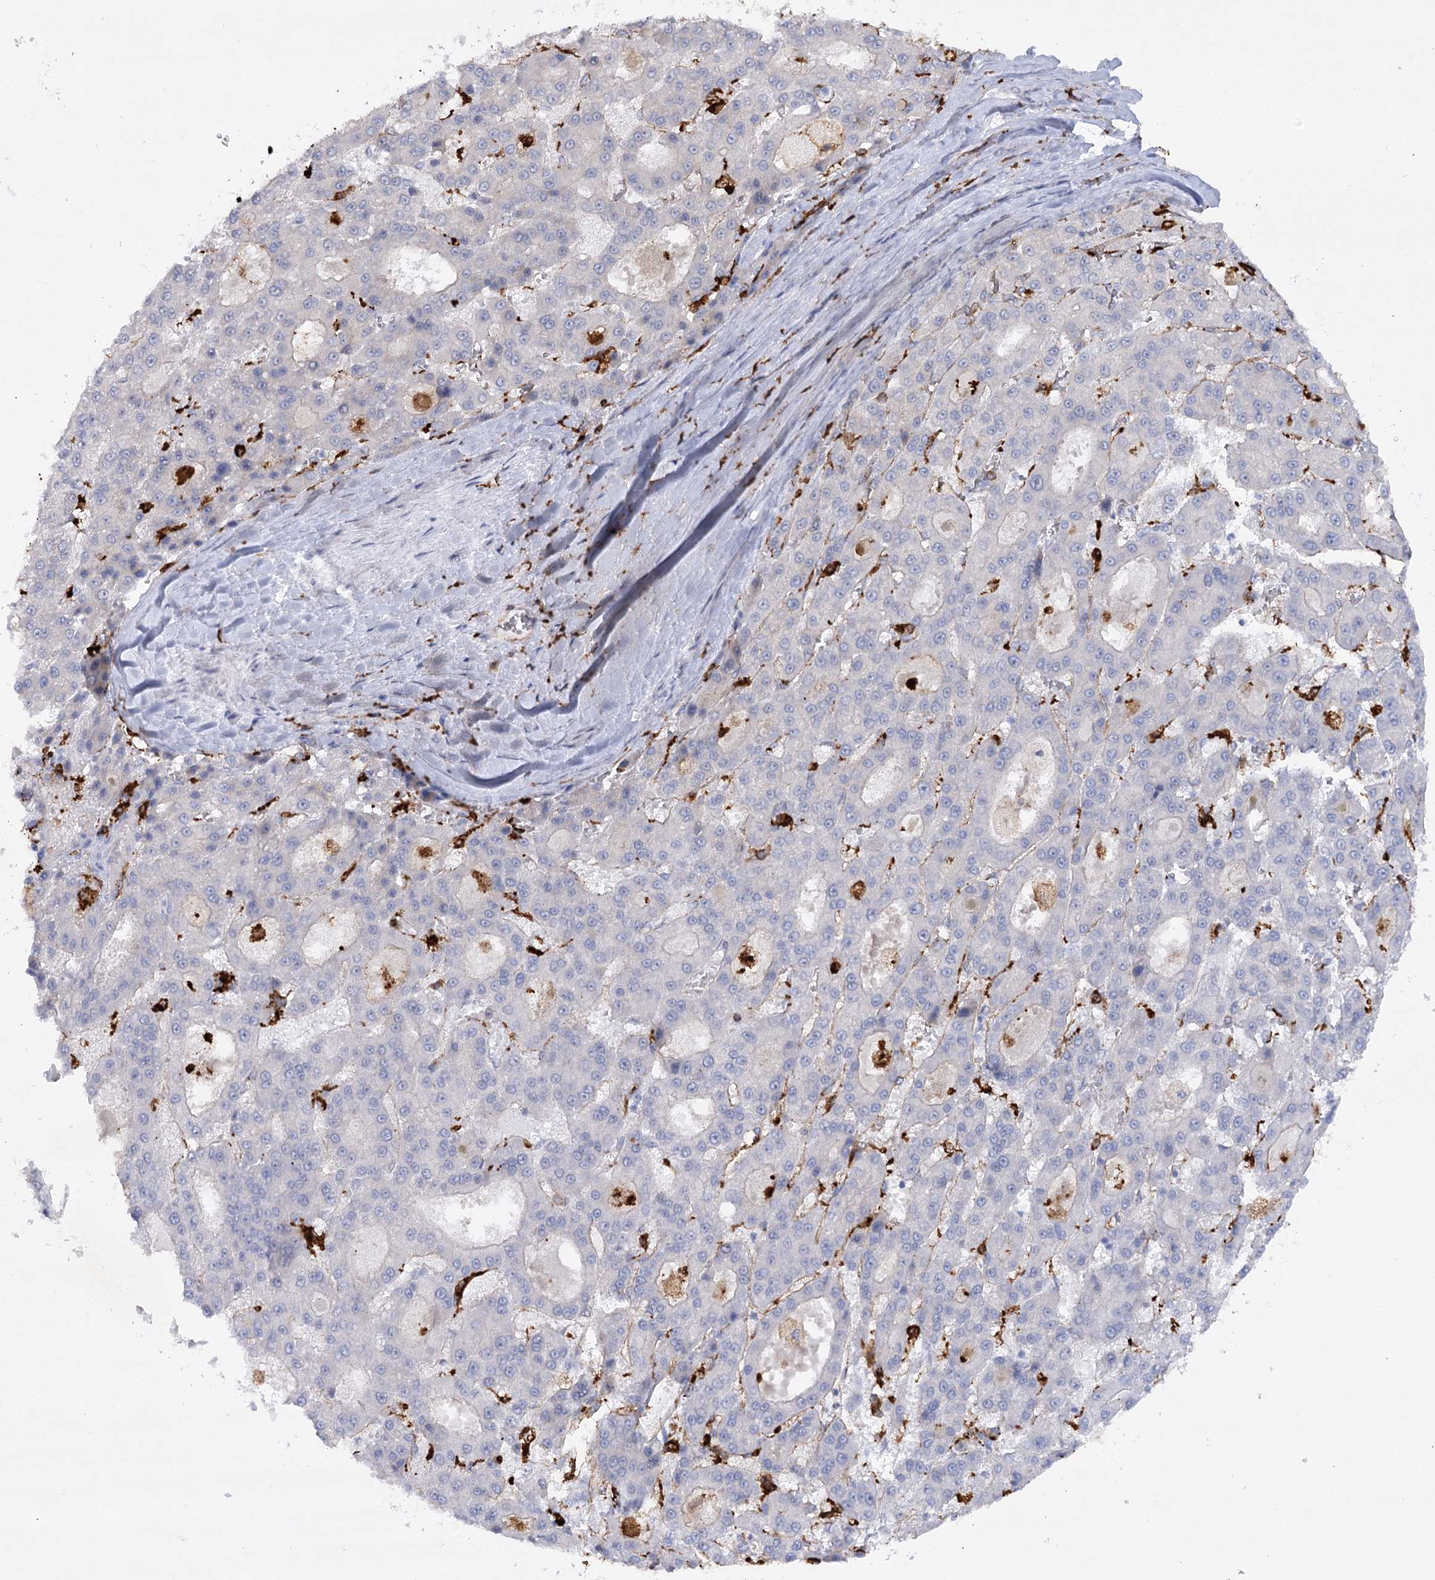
{"staining": {"intensity": "negative", "quantity": "none", "location": "none"}, "tissue": "liver cancer", "cell_type": "Tumor cells", "image_type": "cancer", "snomed": [{"axis": "morphology", "description": "Carcinoma, Hepatocellular, NOS"}, {"axis": "topography", "description": "Liver"}], "caption": "Hepatocellular carcinoma (liver) stained for a protein using IHC exhibits no staining tumor cells.", "gene": "PIWIL4", "patient": {"sex": "male", "age": 70}}